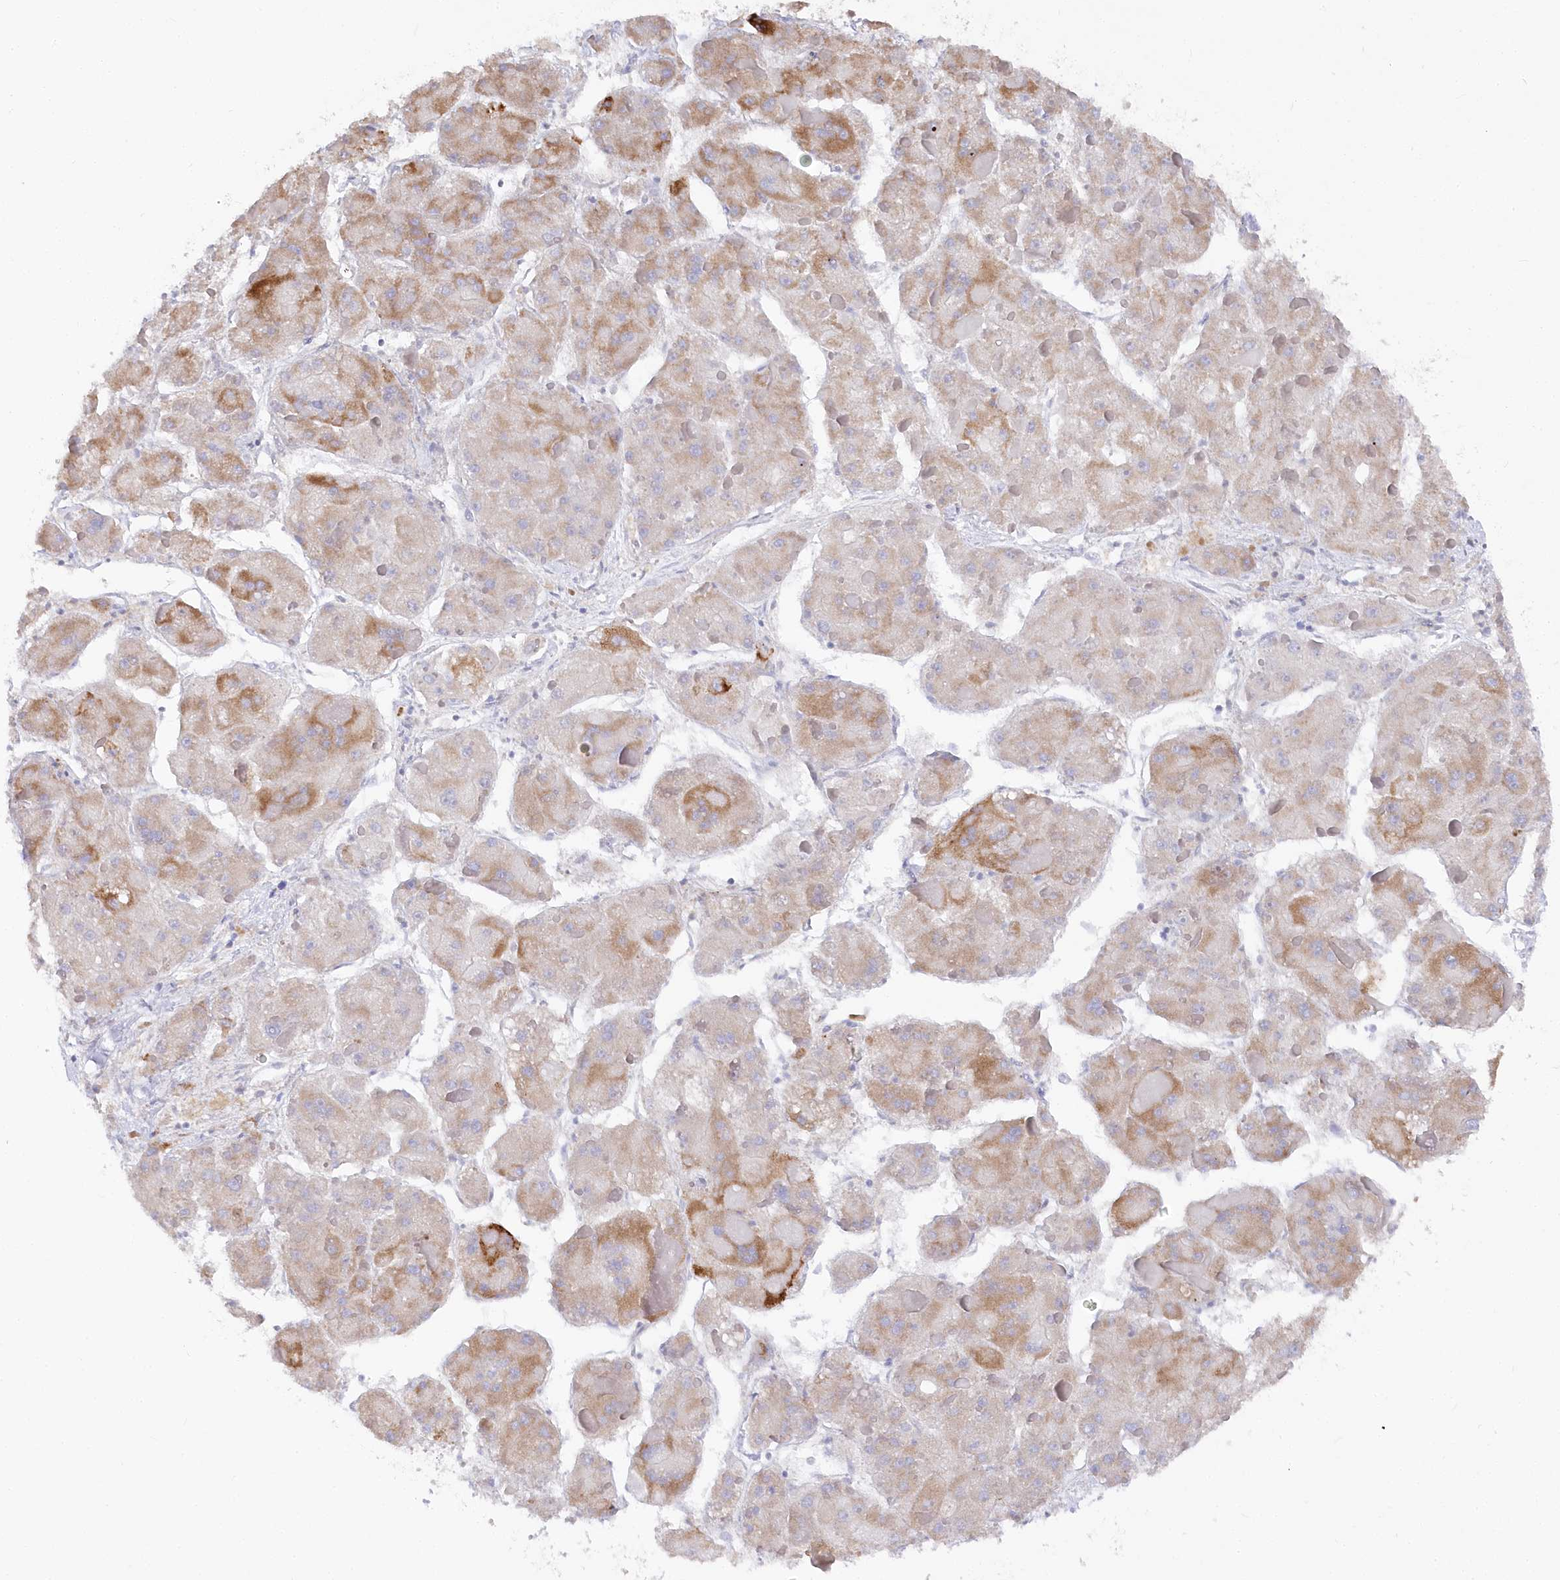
{"staining": {"intensity": "moderate", "quantity": "25%-75%", "location": "cytoplasmic/membranous"}, "tissue": "liver cancer", "cell_type": "Tumor cells", "image_type": "cancer", "snomed": [{"axis": "morphology", "description": "Carcinoma, Hepatocellular, NOS"}, {"axis": "topography", "description": "Liver"}], "caption": "Moderate cytoplasmic/membranous staining for a protein is appreciated in approximately 25%-75% of tumor cells of liver cancer using immunohistochemistry (IHC).", "gene": "POGLUT1", "patient": {"sex": "female", "age": 73}}